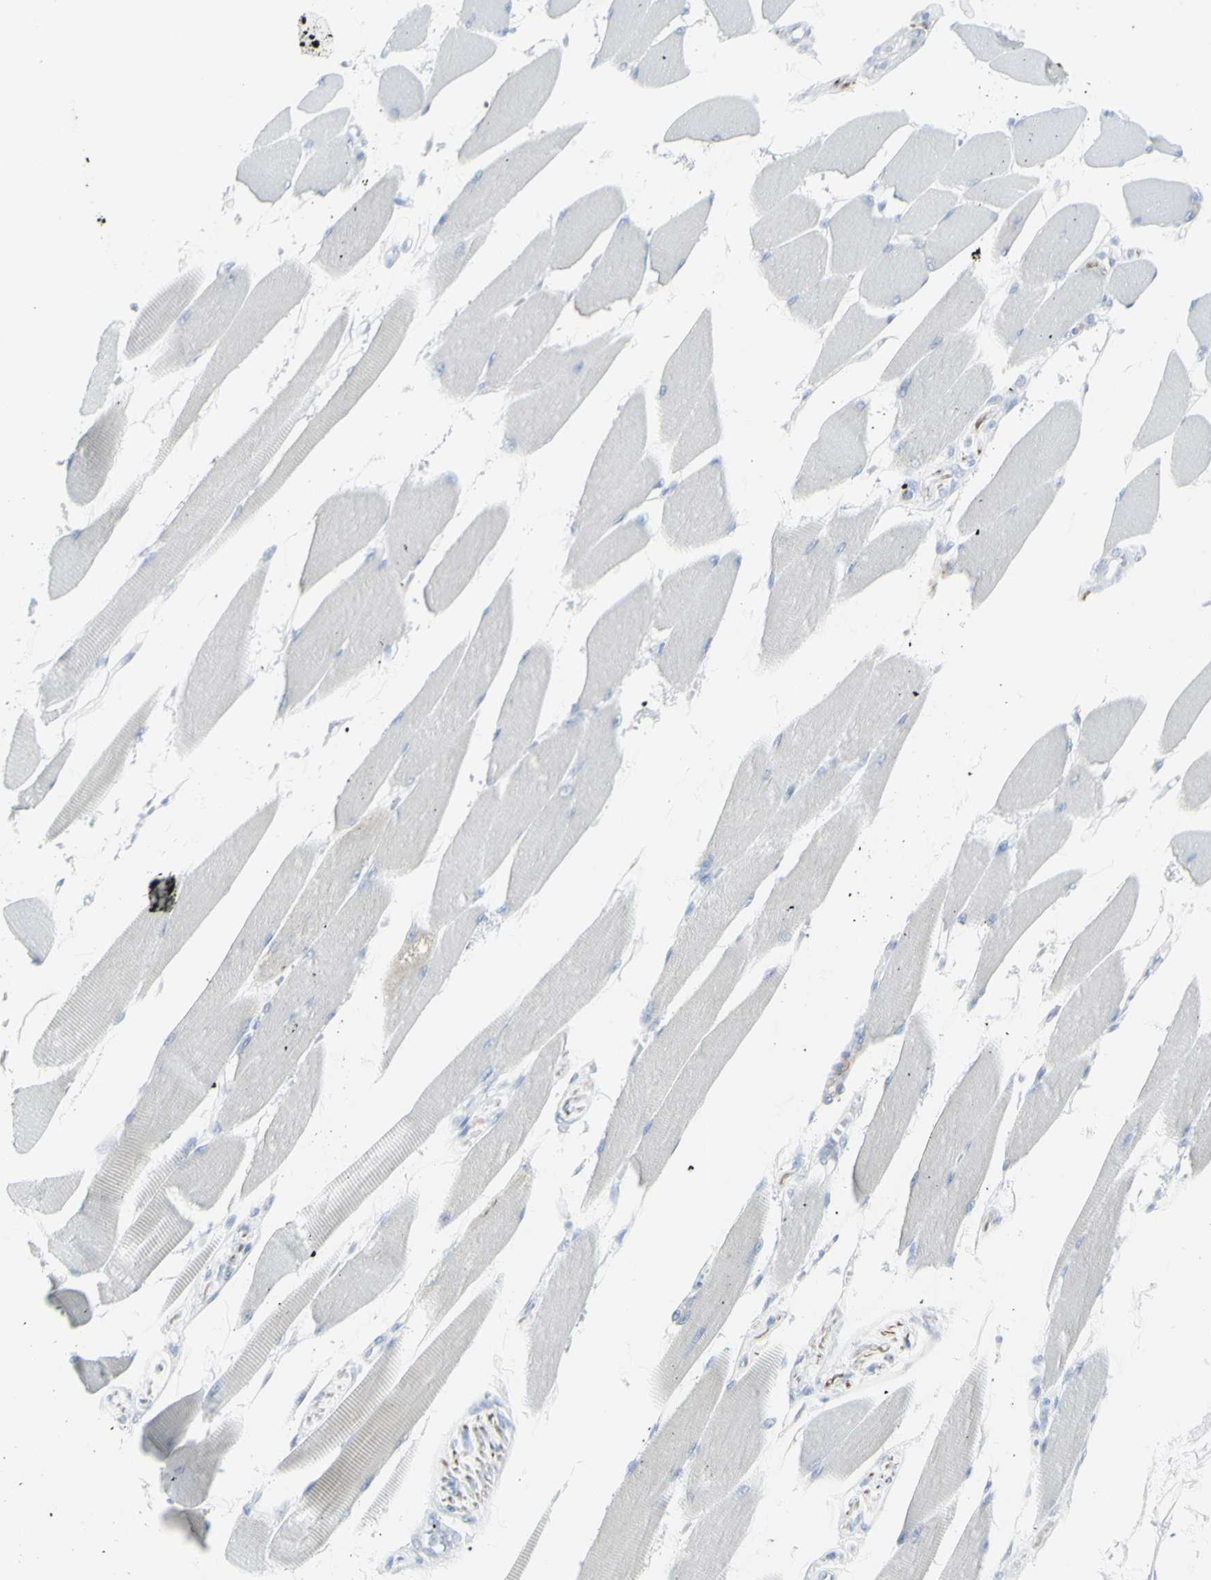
{"staining": {"intensity": "negative", "quantity": "none", "location": "none"}, "tissue": "skeletal muscle", "cell_type": "Myocytes", "image_type": "normal", "snomed": [{"axis": "morphology", "description": "Normal tissue, NOS"}, {"axis": "topography", "description": "Skeletal muscle"}, {"axis": "topography", "description": "Oral tissue"}, {"axis": "topography", "description": "Peripheral nerve tissue"}], "caption": "Immunohistochemical staining of unremarkable human skeletal muscle shows no significant positivity in myocytes.", "gene": "ENSG00000198211", "patient": {"sex": "female", "age": 84}}